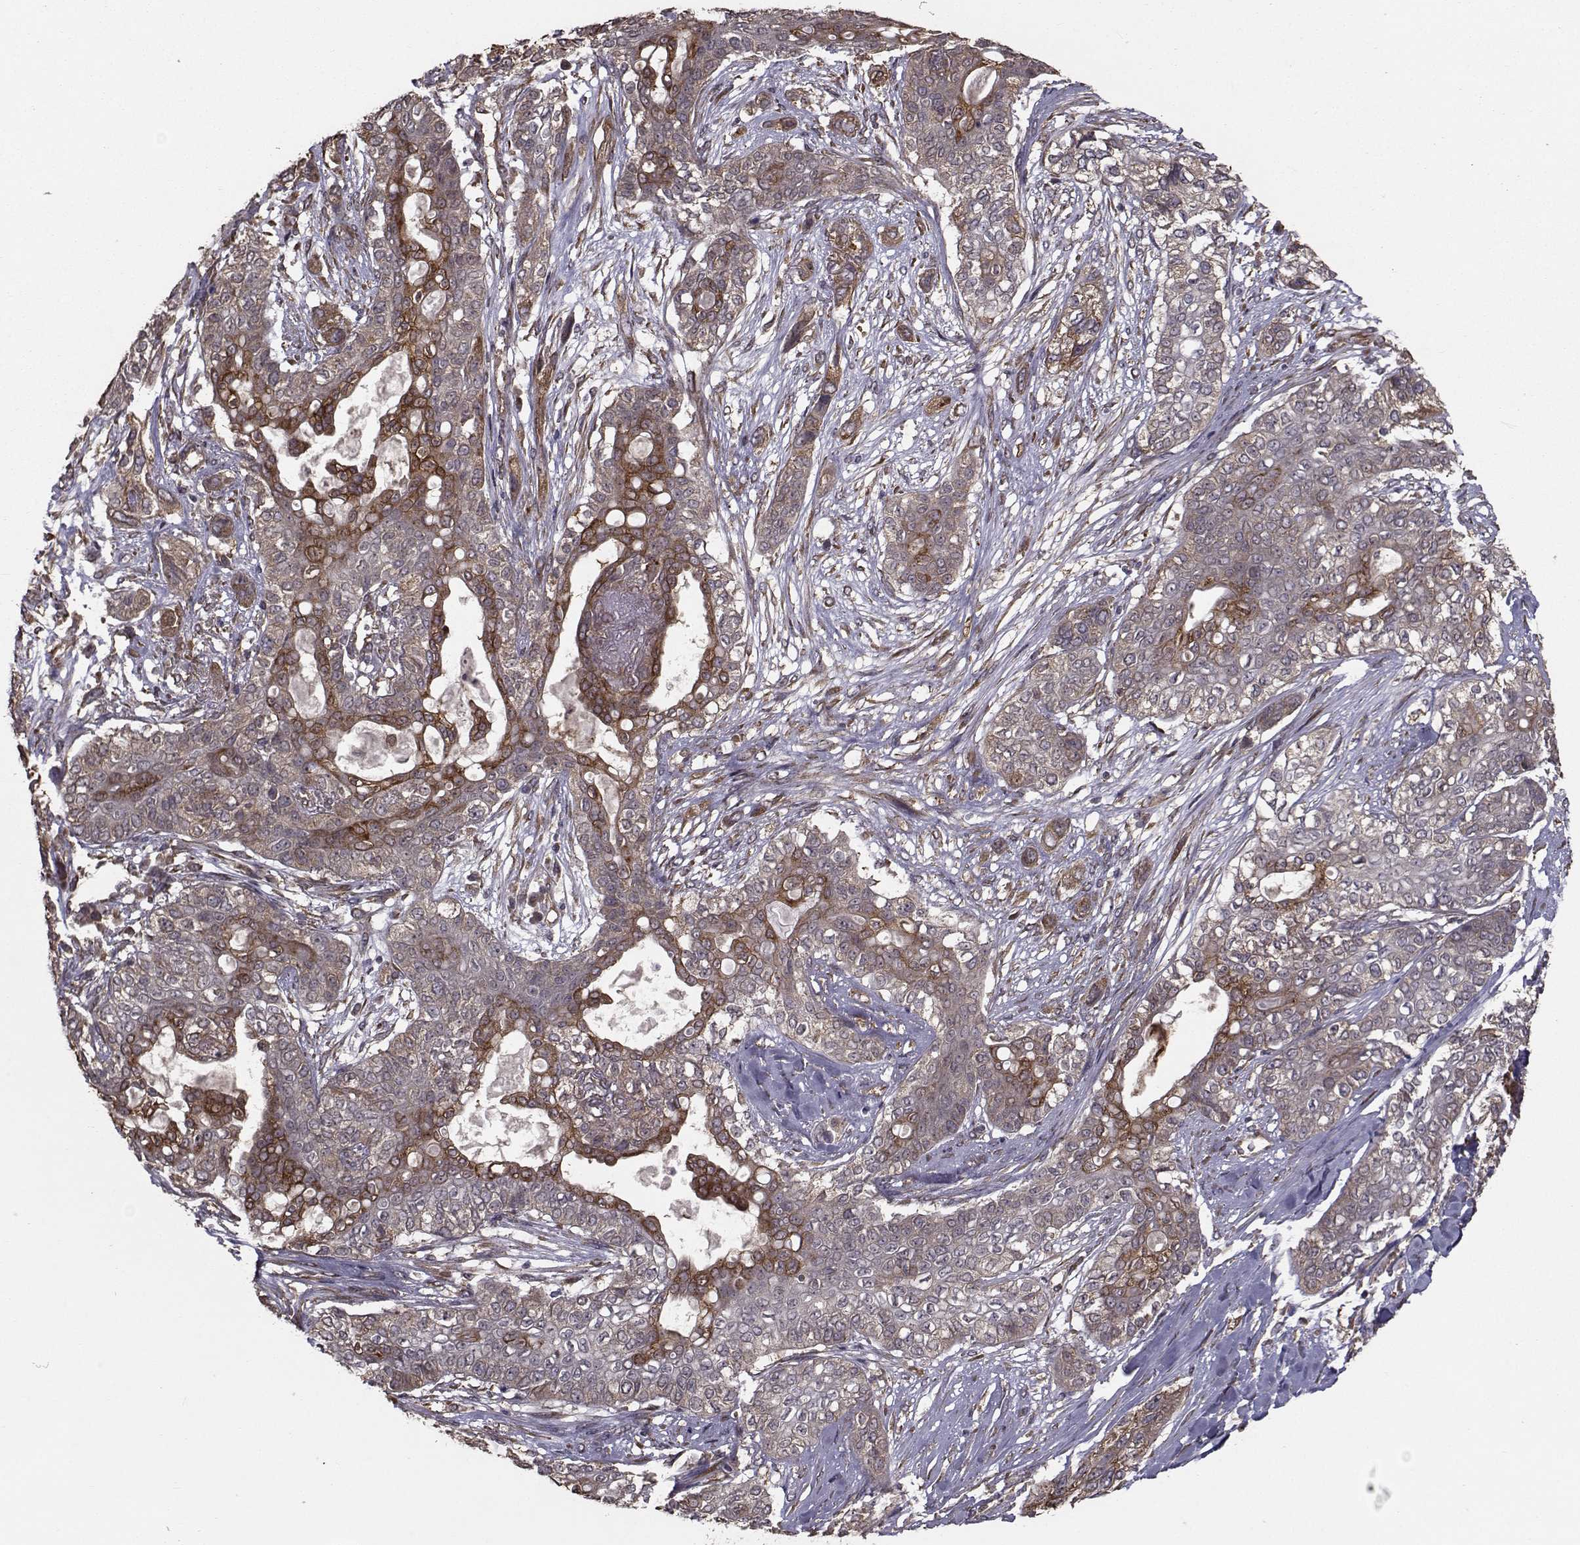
{"staining": {"intensity": "moderate", "quantity": "<25%", "location": "cytoplasmic/membranous"}, "tissue": "lung cancer", "cell_type": "Tumor cells", "image_type": "cancer", "snomed": [{"axis": "morphology", "description": "Squamous cell carcinoma, NOS"}, {"axis": "topography", "description": "Lung"}], "caption": "IHC histopathology image of lung squamous cell carcinoma stained for a protein (brown), which displays low levels of moderate cytoplasmic/membranous expression in about <25% of tumor cells.", "gene": "TRIP10", "patient": {"sex": "female", "age": 70}}